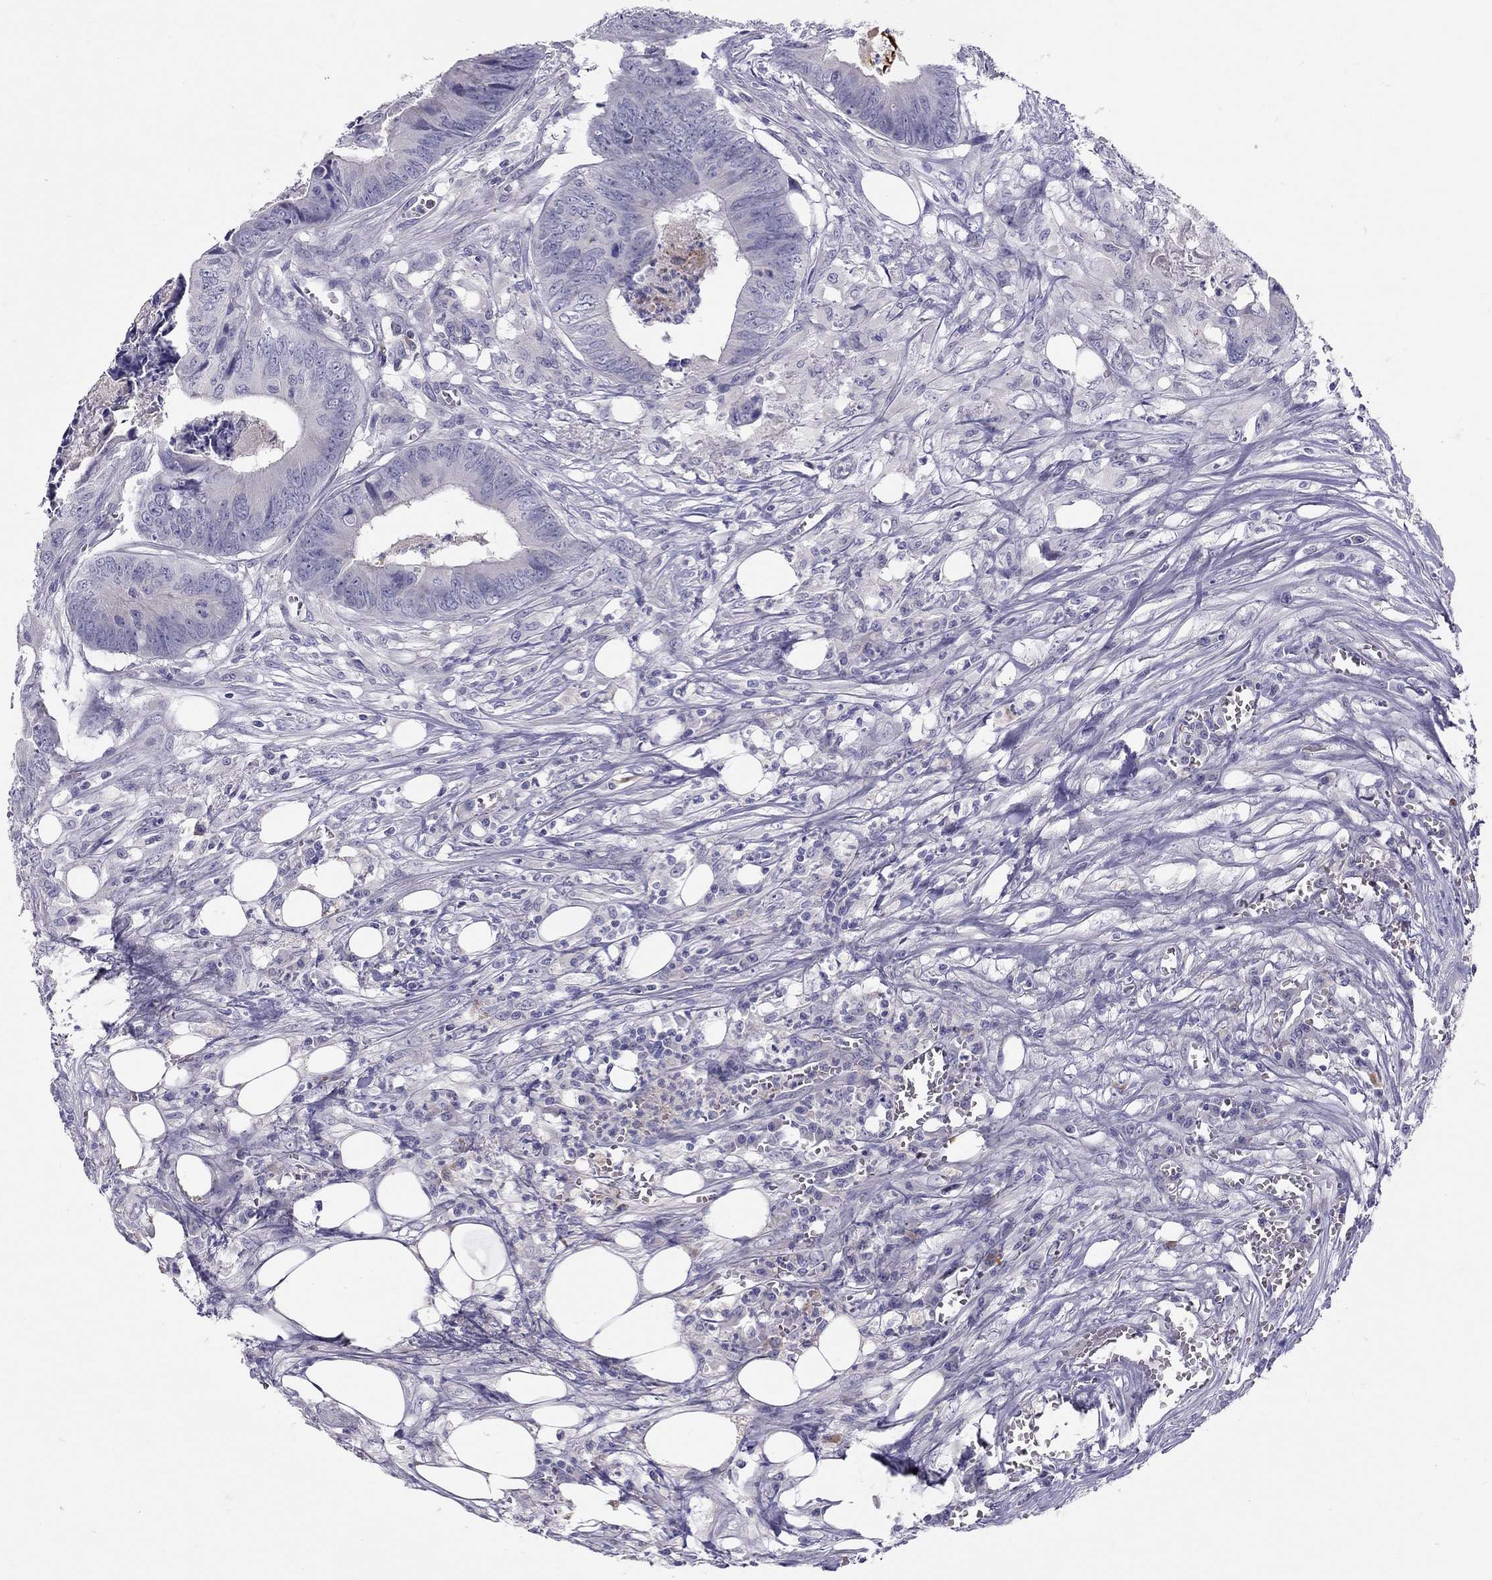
{"staining": {"intensity": "negative", "quantity": "none", "location": "none"}, "tissue": "colorectal cancer", "cell_type": "Tumor cells", "image_type": "cancer", "snomed": [{"axis": "morphology", "description": "Adenocarcinoma, NOS"}, {"axis": "topography", "description": "Colon"}], "caption": "The photomicrograph shows no significant positivity in tumor cells of colorectal cancer.", "gene": "FRMD1", "patient": {"sex": "male", "age": 84}}